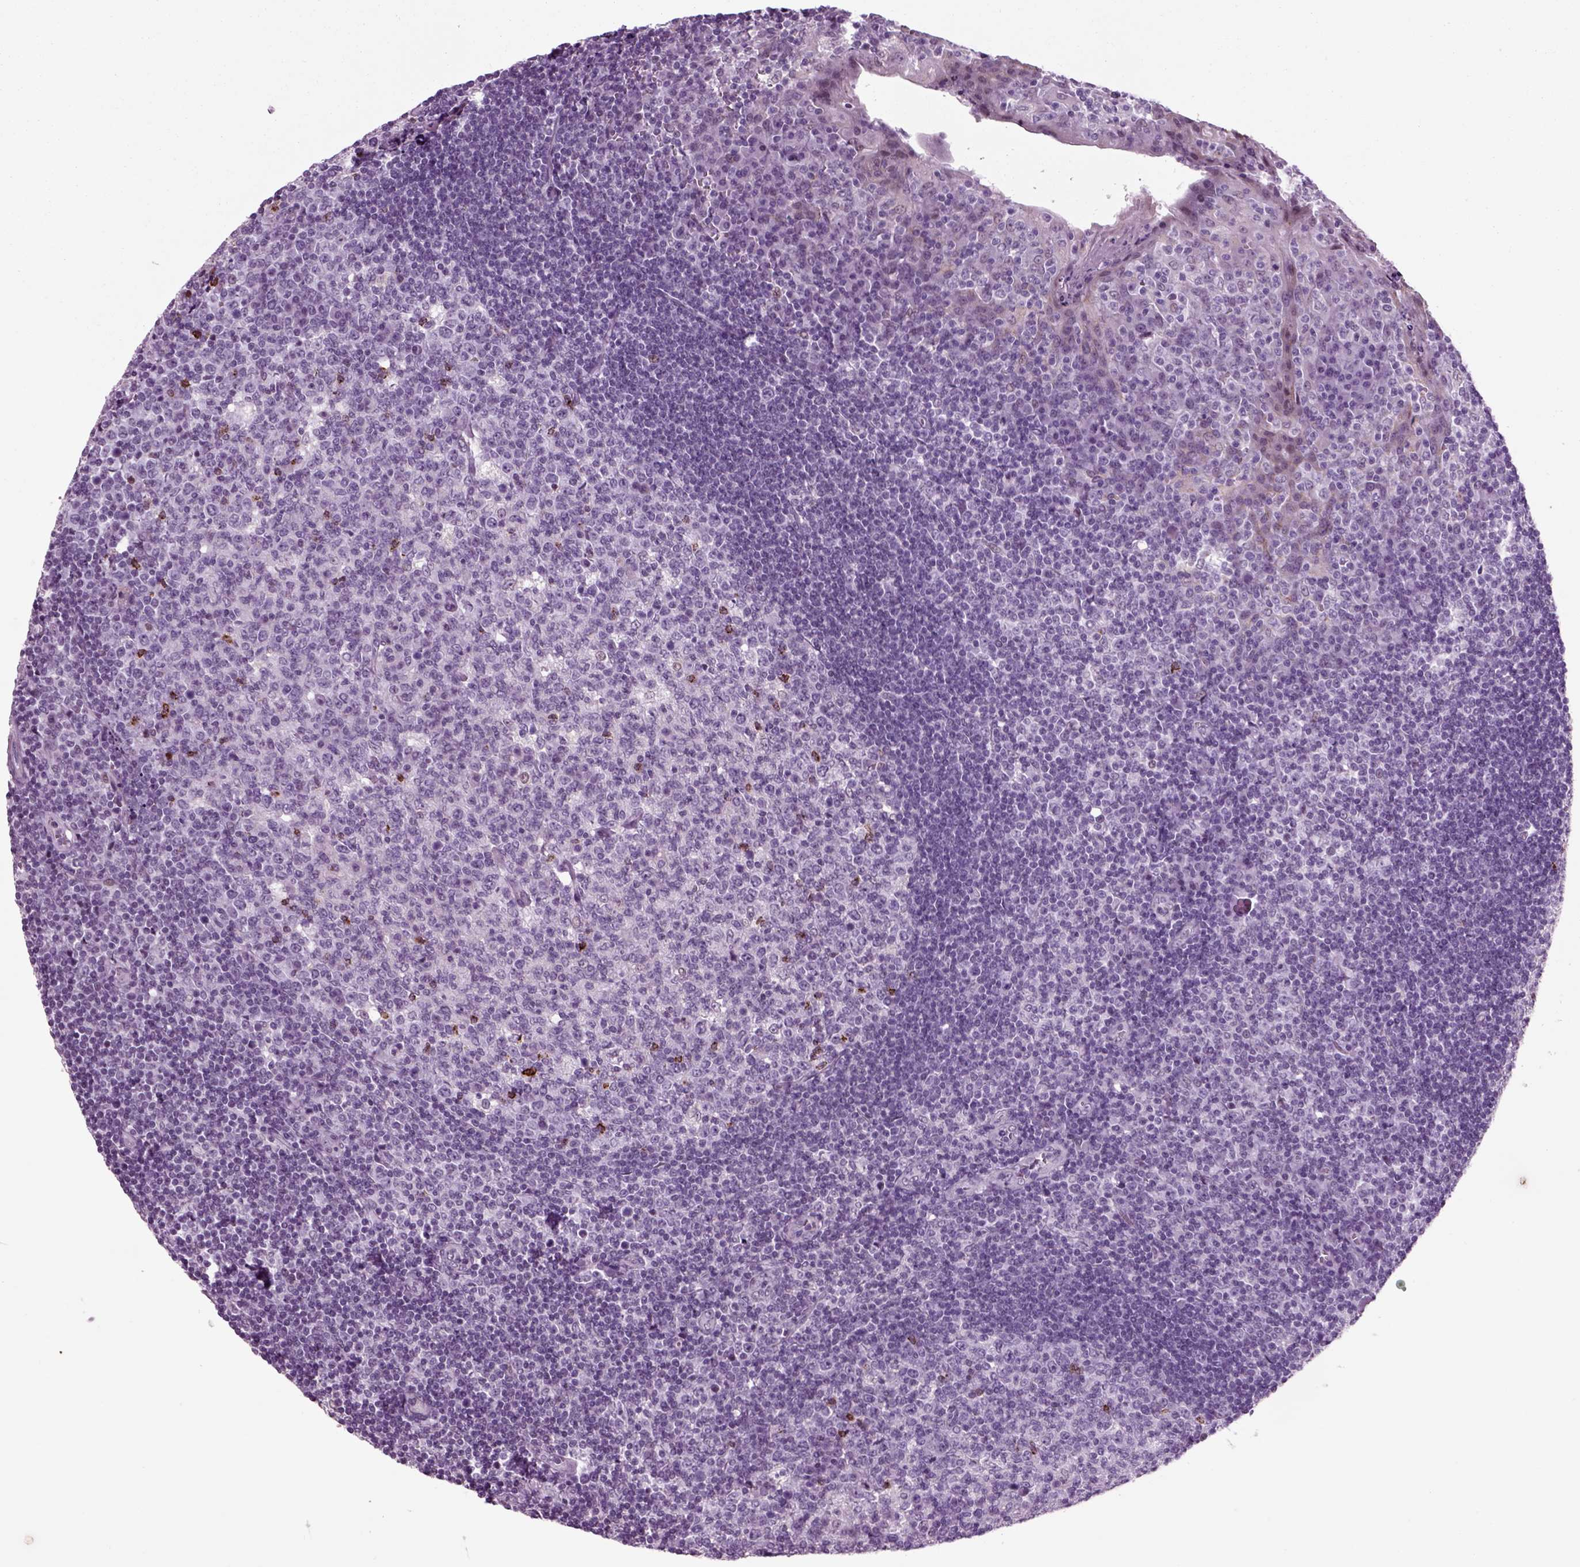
{"staining": {"intensity": "strong", "quantity": "<25%", "location": "cytoplasmic/membranous"}, "tissue": "tonsil", "cell_type": "Germinal center cells", "image_type": "normal", "snomed": [{"axis": "morphology", "description": "Normal tissue, NOS"}, {"axis": "topography", "description": "Tonsil"}], "caption": "Protein staining by immunohistochemistry exhibits strong cytoplasmic/membranous positivity in about <25% of germinal center cells in normal tonsil.", "gene": "CHGB", "patient": {"sex": "female", "age": 13}}